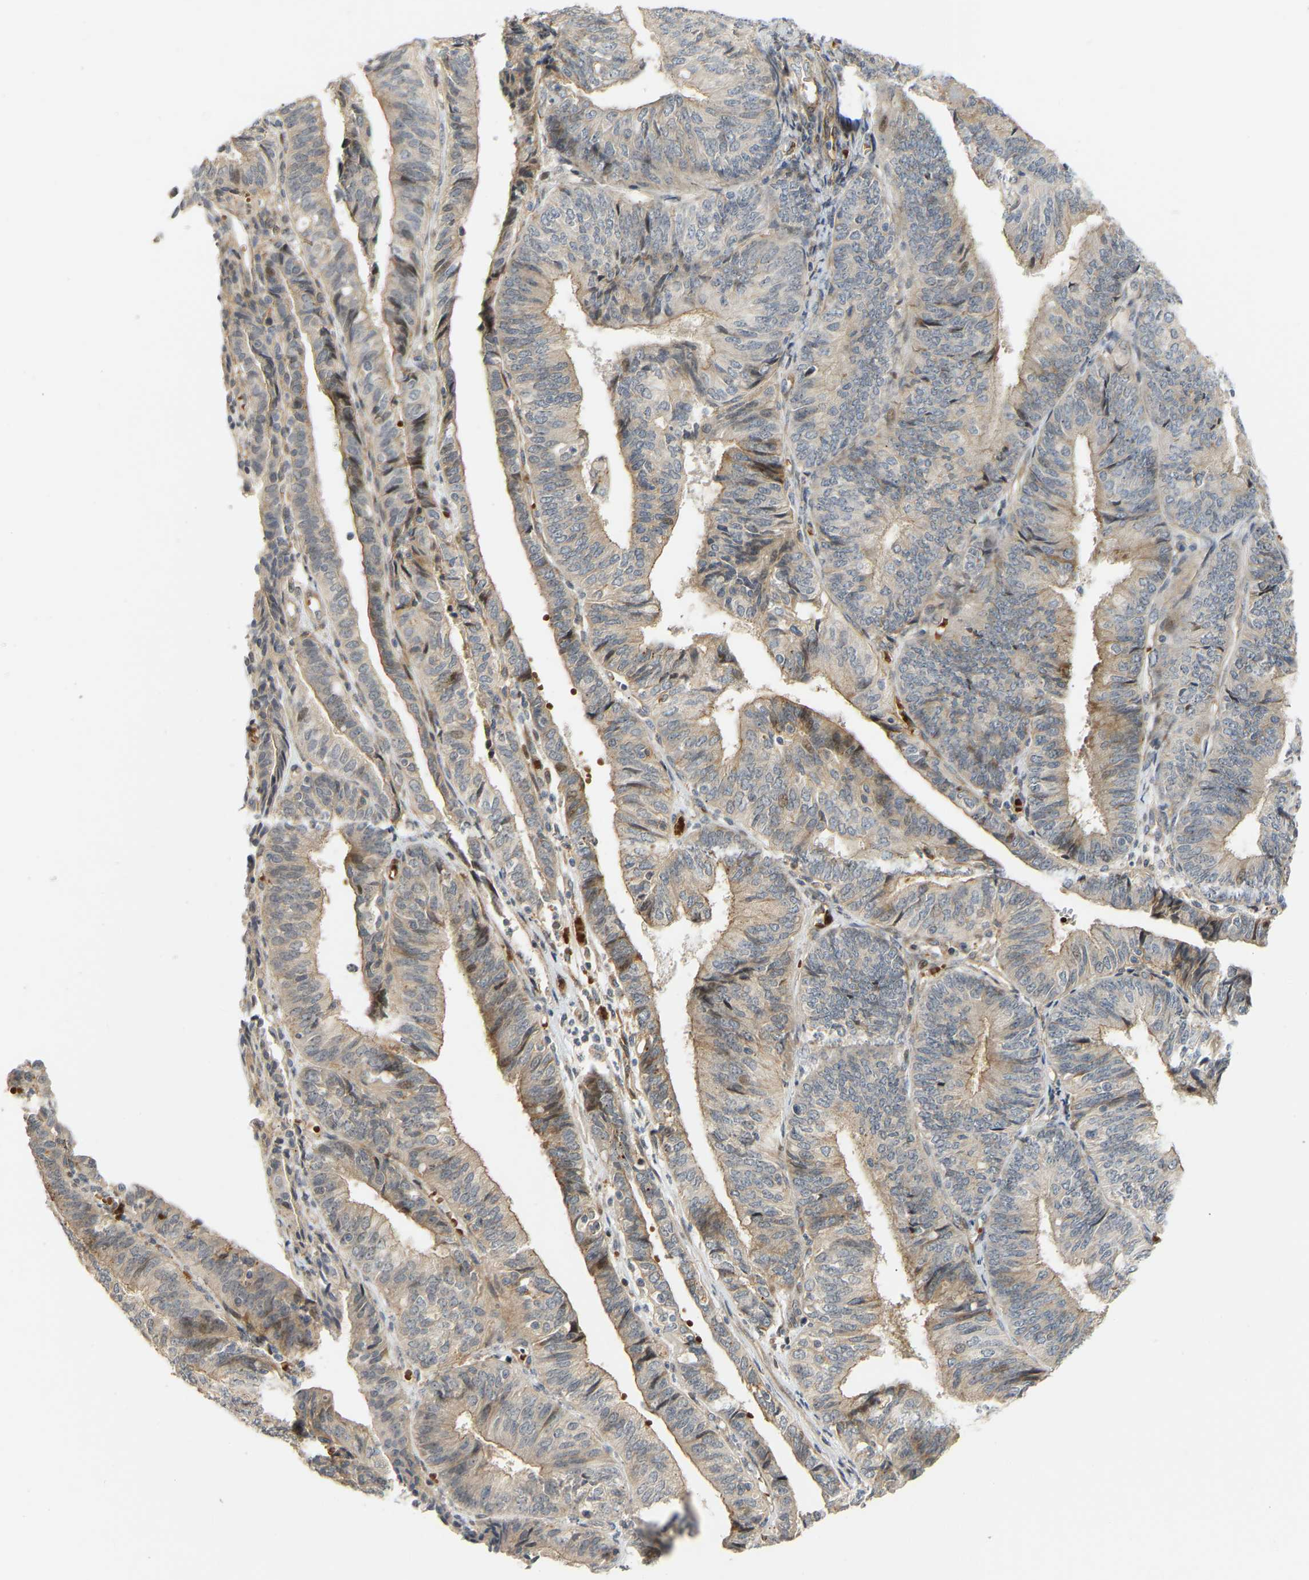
{"staining": {"intensity": "weak", "quantity": "25%-75%", "location": "cytoplasmic/membranous,nuclear"}, "tissue": "endometrial cancer", "cell_type": "Tumor cells", "image_type": "cancer", "snomed": [{"axis": "morphology", "description": "Adenocarcinoma, NOS"}, {"axis": "topography", "description": "Endometrium"}], "caption": "Endometrial cancer tissue demonstrates weak cytoplasmic/membranous and nuclear expression in approximately 25%-75% of tumor cells, visualized by immunohistochemistry.", "gene": "POGLUT2", "patient": {"sex": "female", "age": 58}}